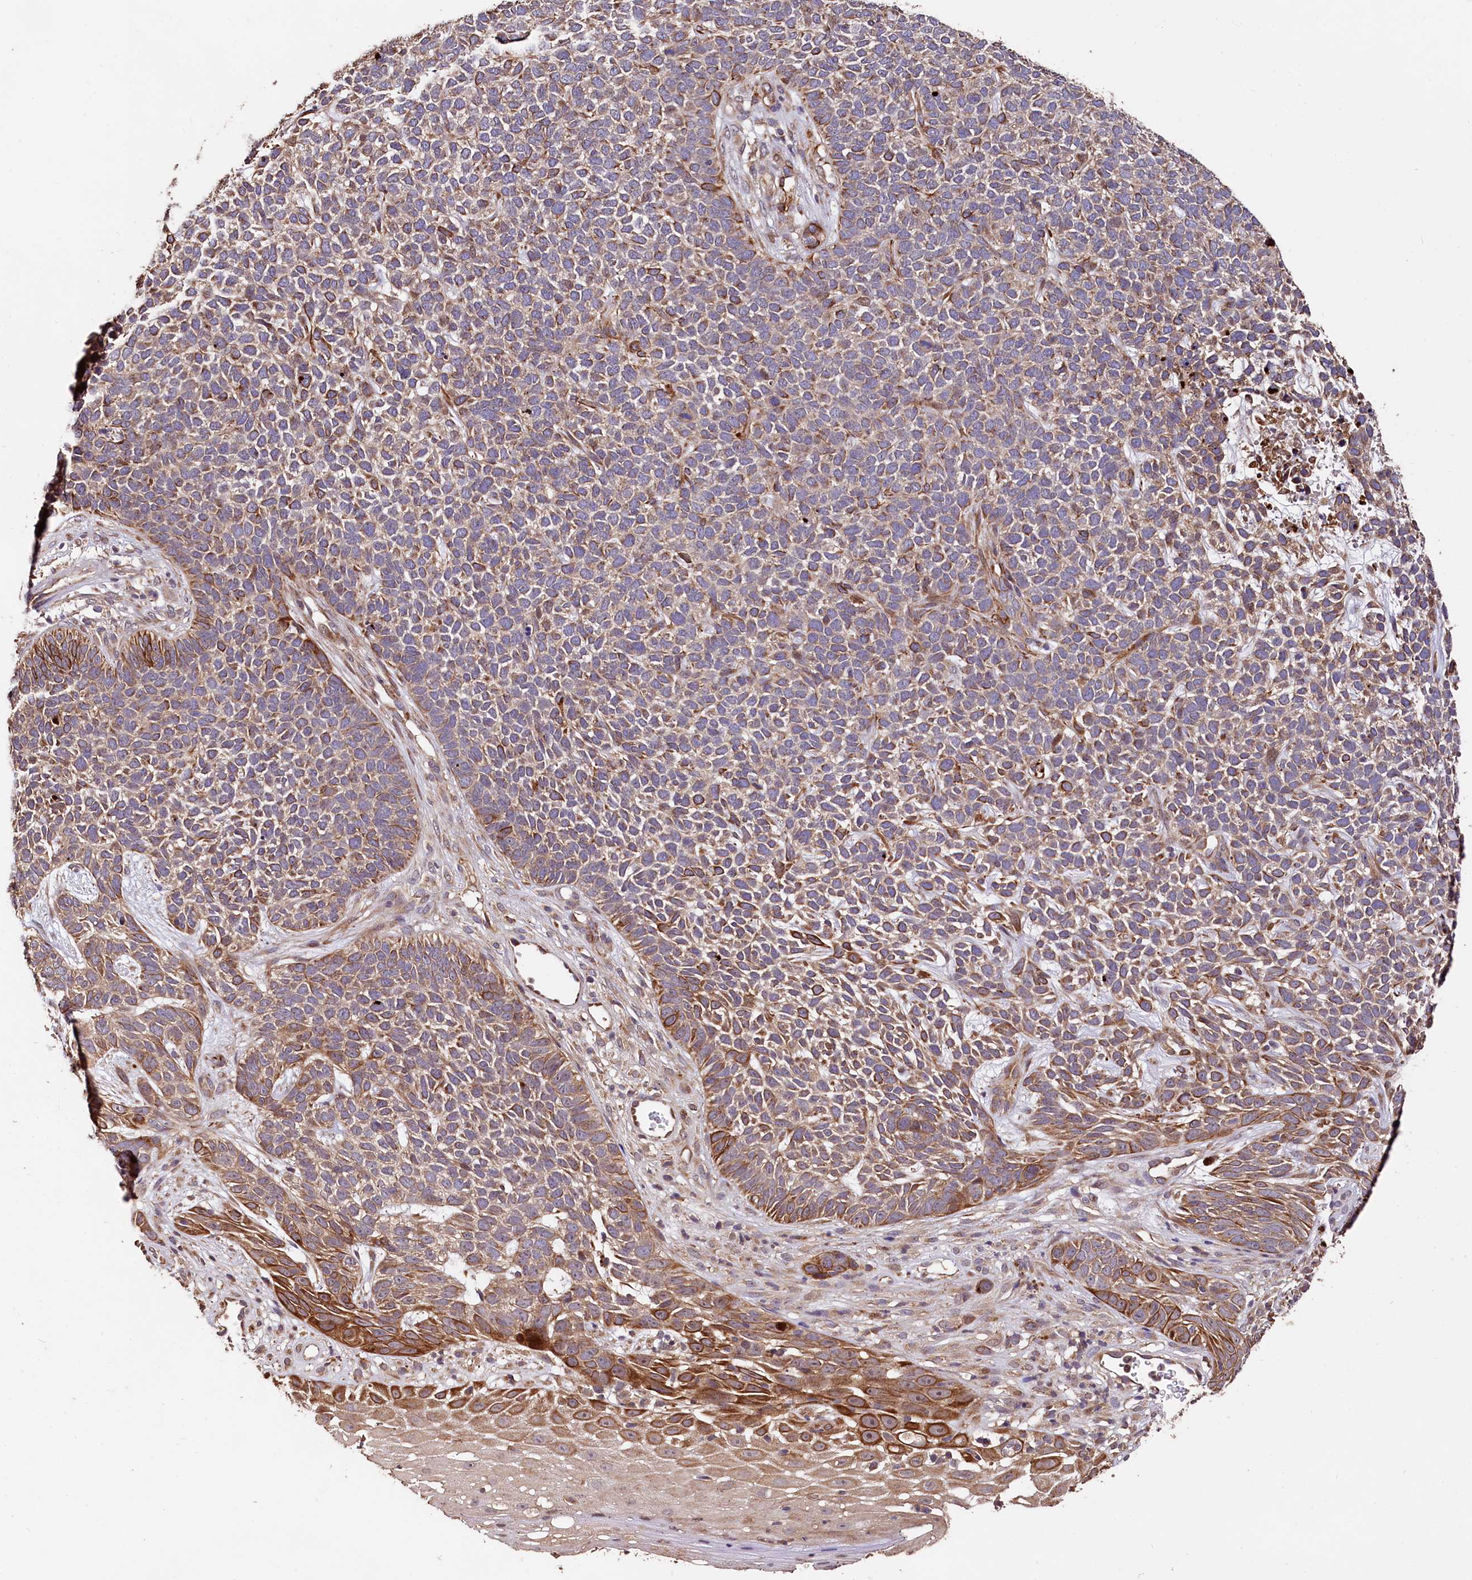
{"staining": {"intensity": "moderate", "quantity": ">75%", "location": "cytoplasmic/membranous"}, "tissue": "skin cancer", "cell_type": "Tumor cells", "image_type": "cancer", "snomed": [{"axis": "morphology", "description": "Basal cell carcinoma"}, {"axis": "topography", "description": "Skin"}], "caption": "Skin cancer stained with immunohistochemistry displays moderate cytoplasmic/membranous expression in about >75% of tumor cells.", "gene": "RASSF1", "patient": {"sex": "female", "age": 84}}